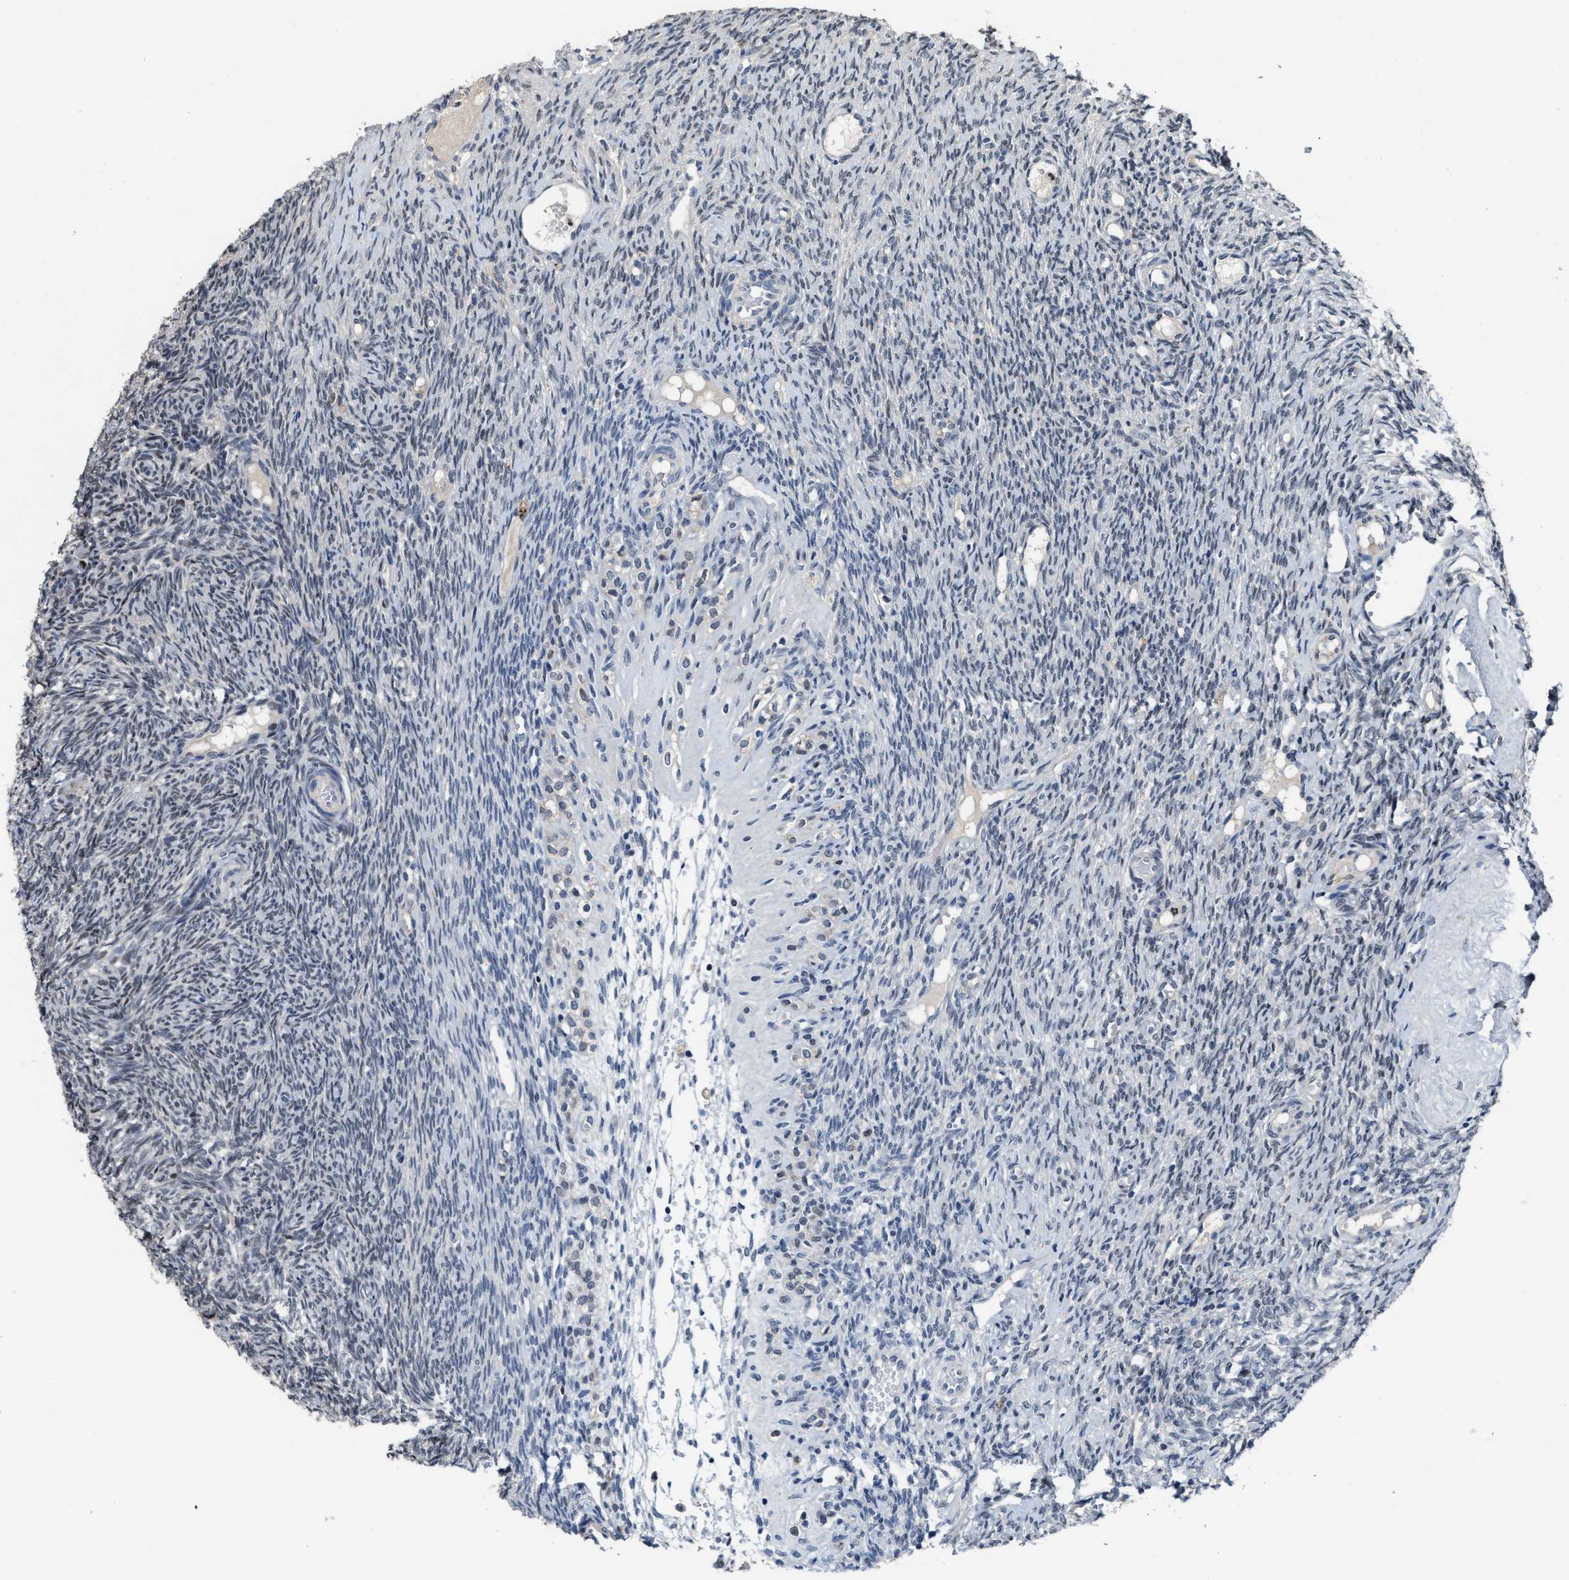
{"staining": {"intensity": "negative", "quantity": "none", "location": "none"}, "tissue": "ovary", "cell_type": "Ovarian stroma cells", "image_type": "normal", "snomed": [{"axis": "morphology", "description": "Normal tissue, NOS"}, {"axis": "topography", "description": "Ovary"}], "caption": "Protein analysis of normal ovary shows no significant positivity in ovarian stroma cells. (Stains: DAB immunohistochemistry (IHC) with hematoxylin counter stain, Microscopy: brightfield microscopy at high magnification).", "gene": "ZNF20", "patient": {"sex": "female", "age": 41}}